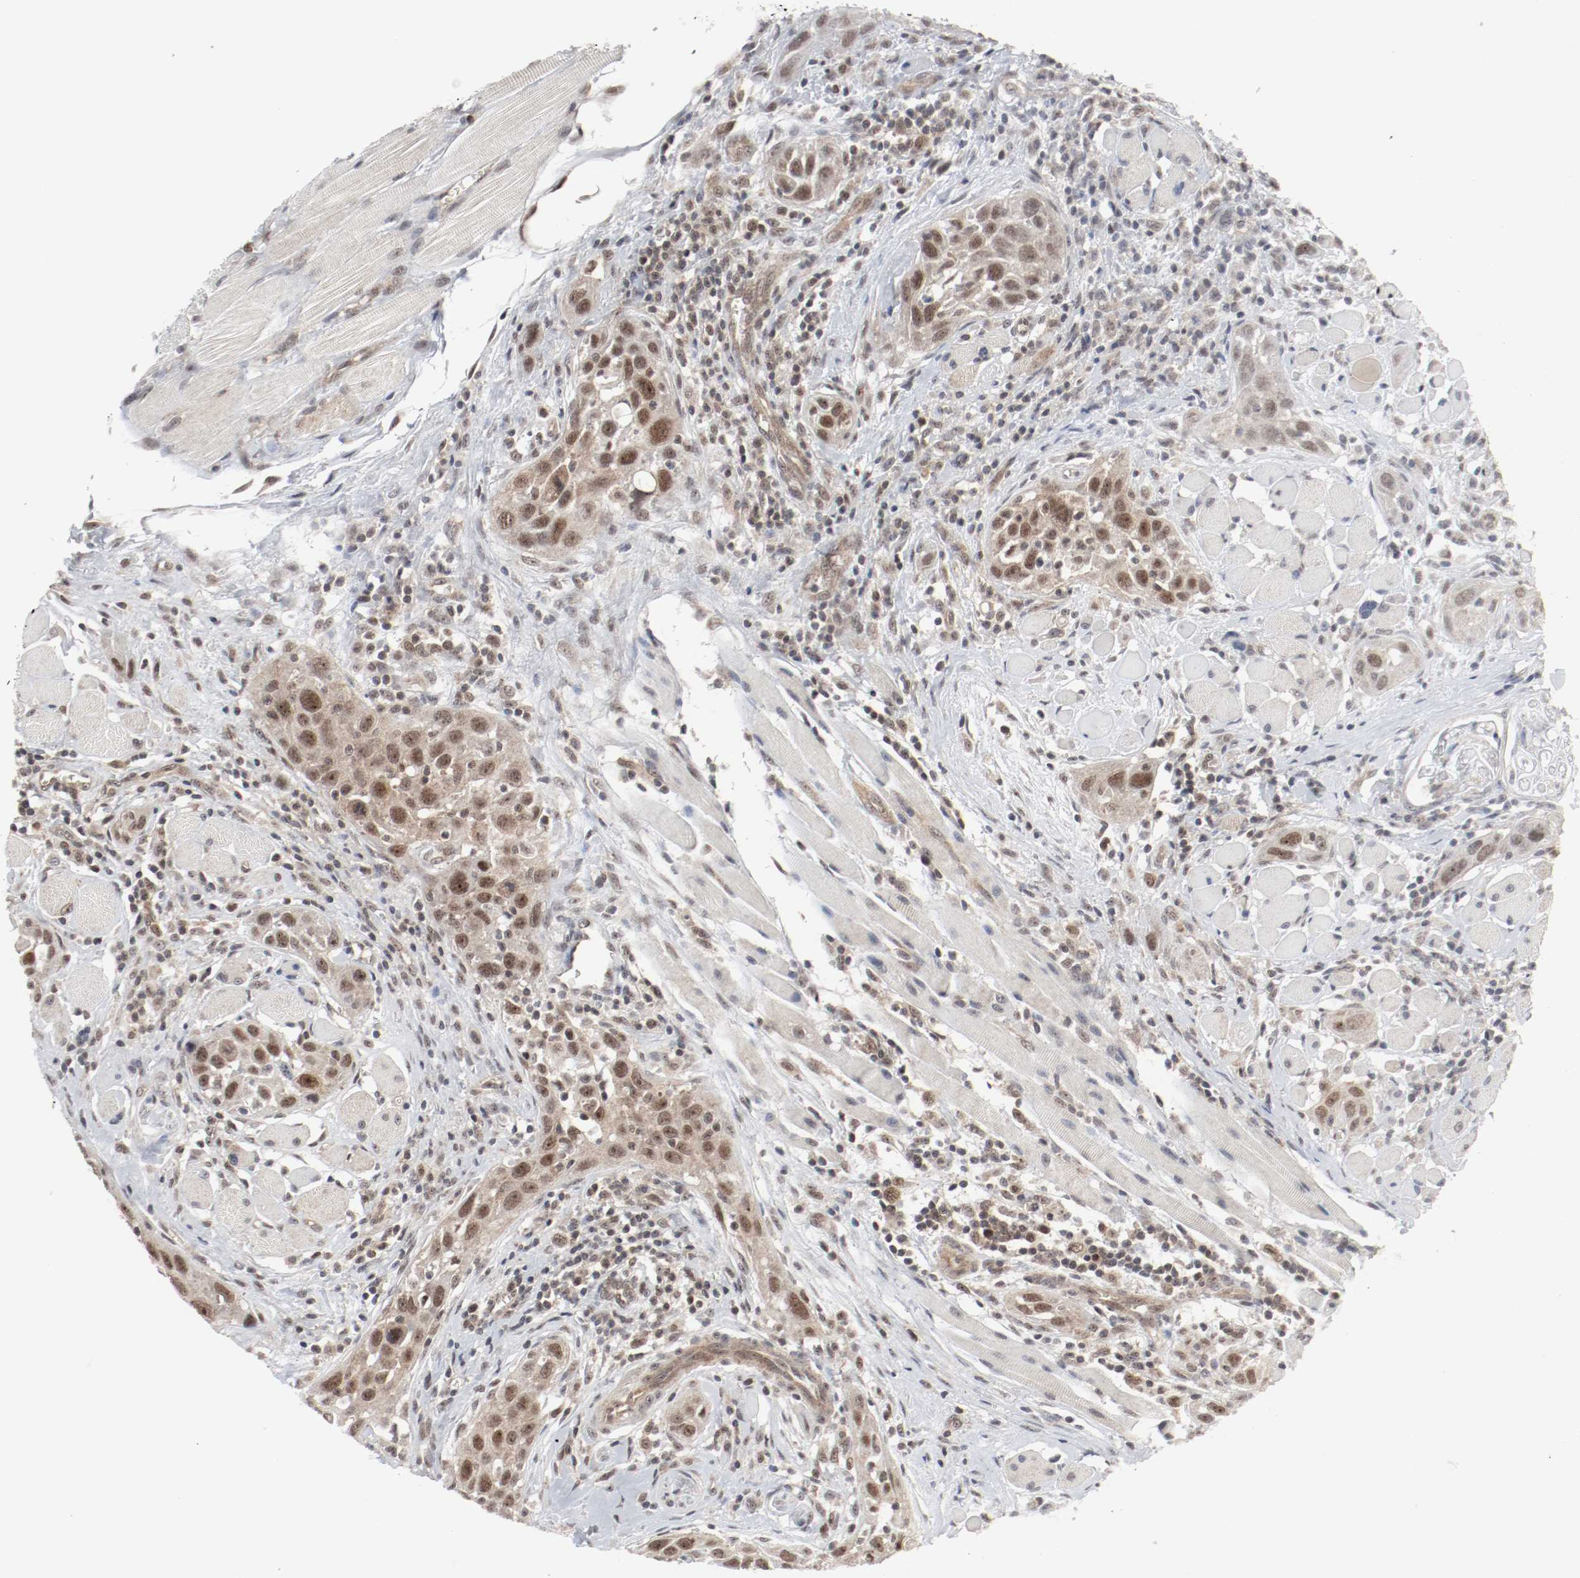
{"staining": {"intensity": "moderate", "quantity": ">75%", "location": "cytoplasmic/membranous,nuclear"}, "tissue": "head and neck cancer", "cell_type": "Tumor cells", "image_type": "cancer", "snomed": [{"axis": "morphology", "description": "Squamous cell carcinoma, NOS"}, {"axis": "topography", "description": "Oral tissue"}, {"axis": "topography", "description": "Head-Neck"}], "caption": "A brown stain labels moderate cytoplasmic/membranous and nuclear staining of a protein in squamous cell carcinoma (head and neck) tumor cells. The staining was performed using DAB to visualize the protein expression in brown, while the nuclei were stained in blue with hematoxylin (Magnification: 20x).", "gene": "CSNK2B", "patient": {"sex": "female", "age": 50}}